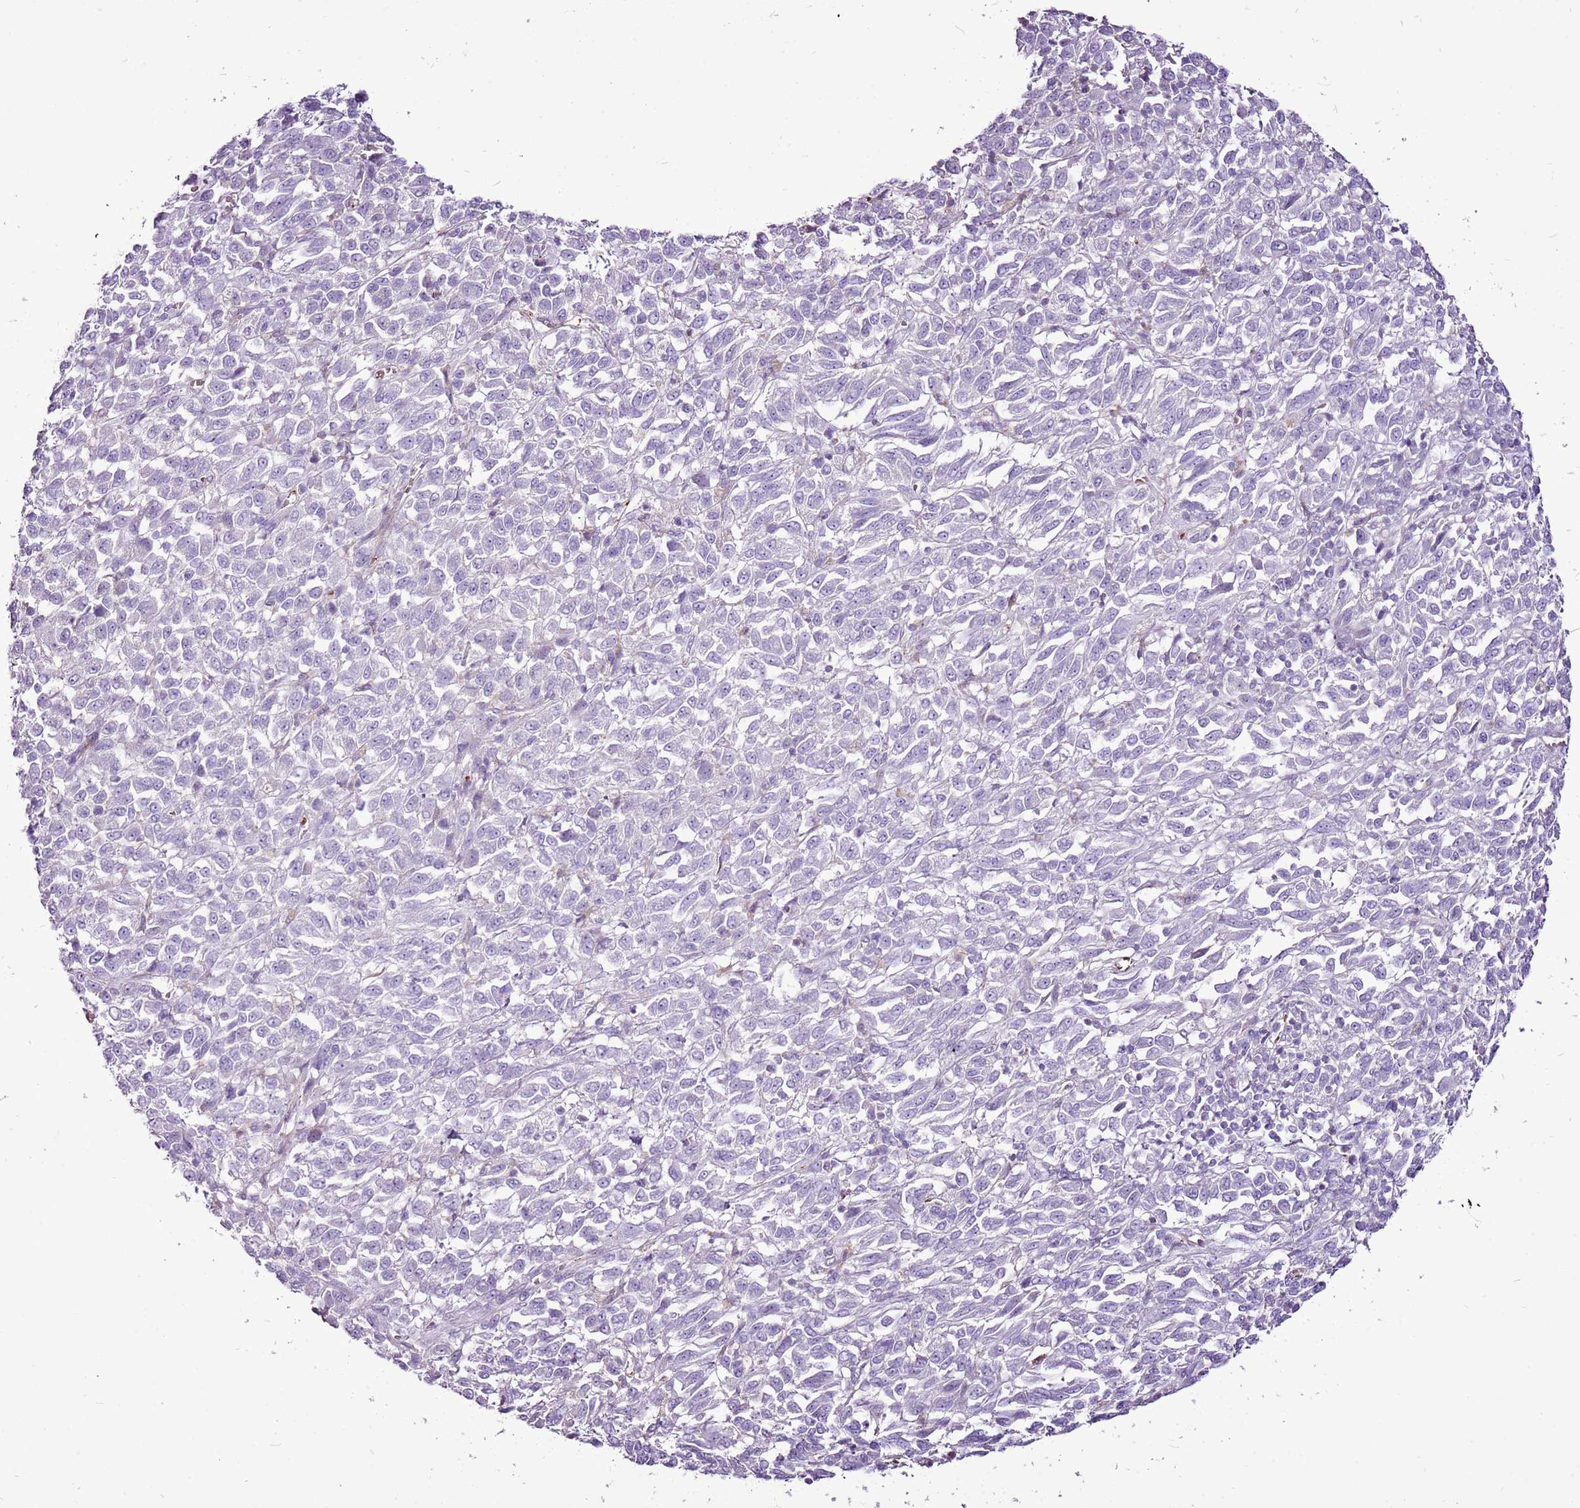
{"staining": {"intensity": "negative", "quantity": "none", "location": "none"}, "tissue": "melanoma", "cell_type": "Tumor cells", "image_type": "cancer", "snomed": [{"axis": "morphology", "description": "Malignant melanoma, Metastatic site"}, {"axis": "topography", "description": "Lung"}], "caption": "This is an IHC image of human malignant melanoma (metastatic site). There is no positivity in tumor cells.", "gene": "CHAC2", "patient": {"sex": "male", "age": 64}}